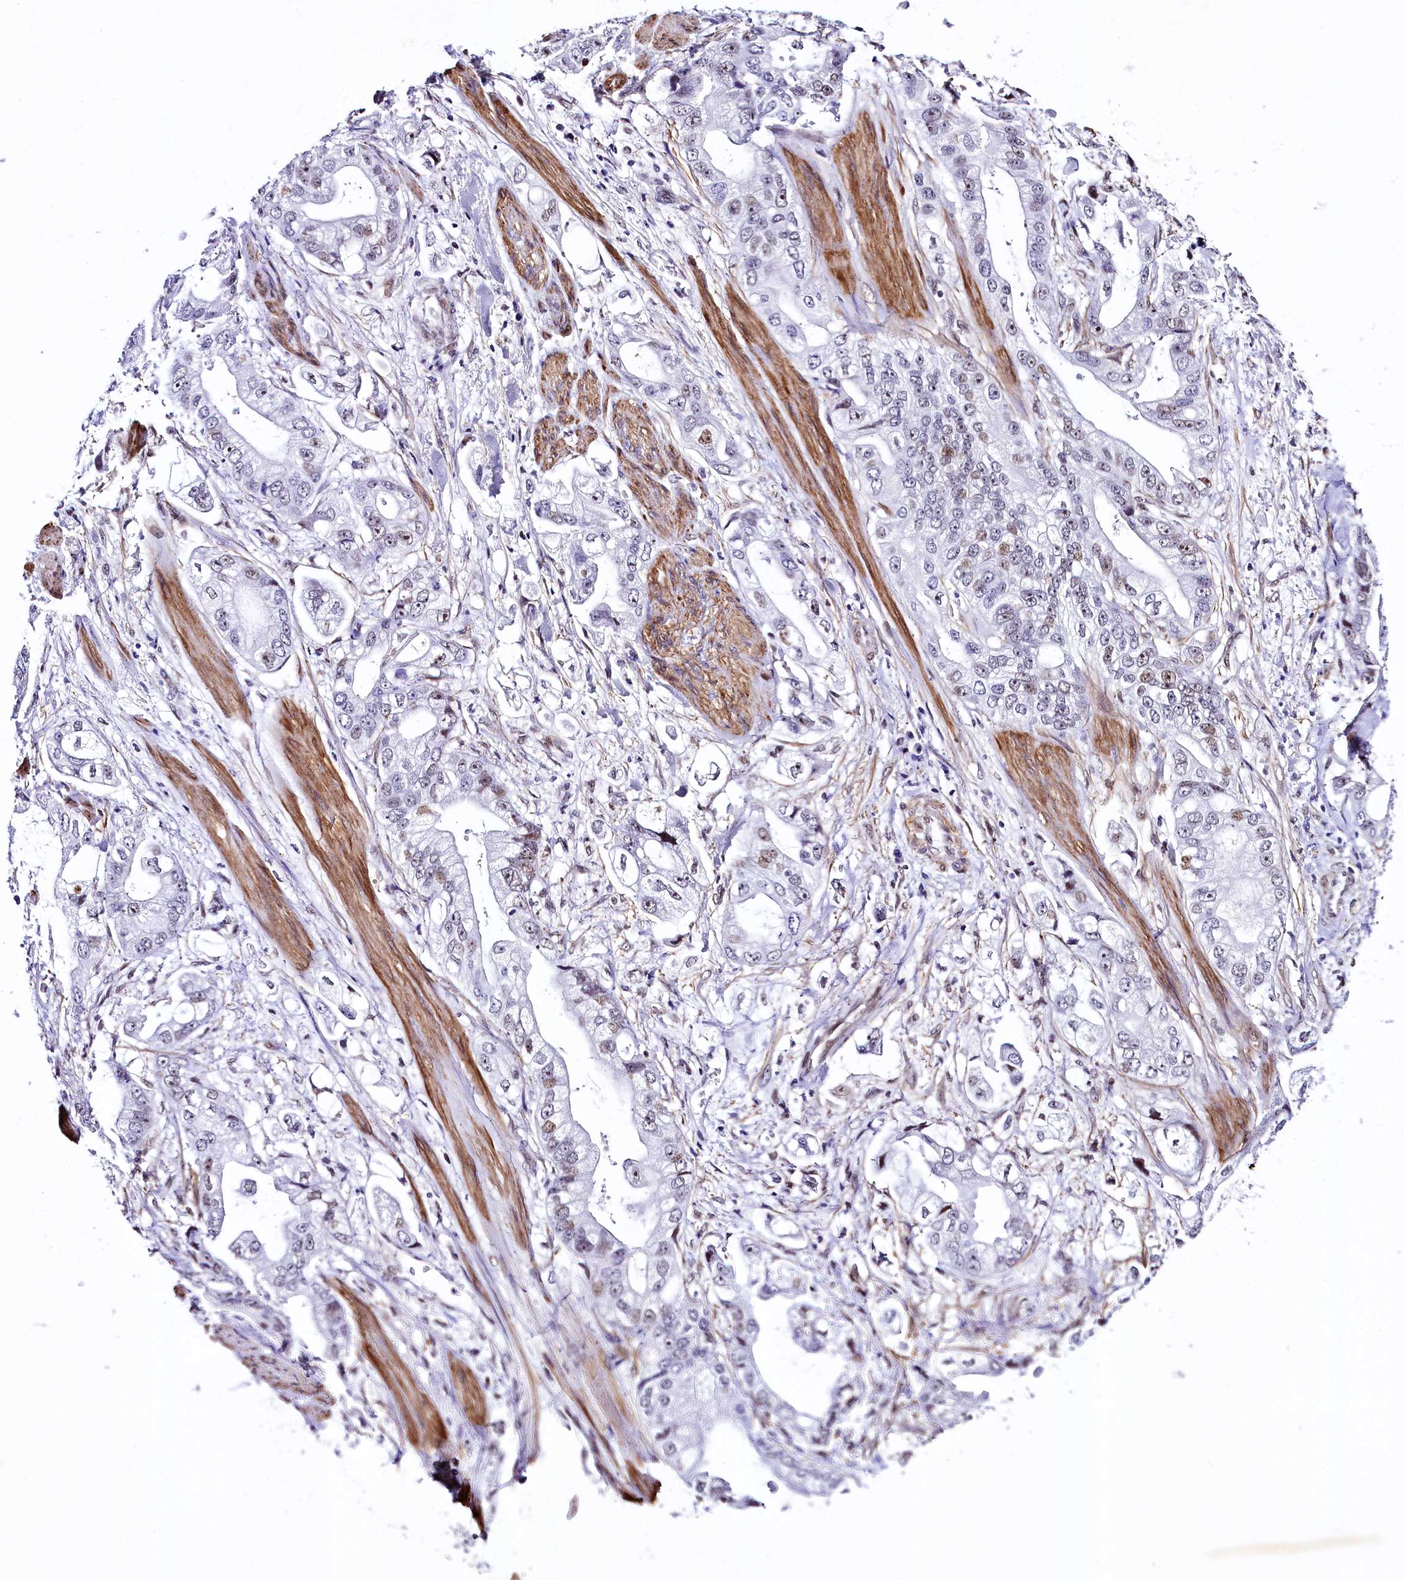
{"staining": {"intensity": "weak", "quantity": "<25%", "location": "nuclear"}, "tissue": "stomach cancer", "cell_type": "Tumor cells", "image_type": "cancer", "snomed": [{"axis": "morphology", "description": "Adenocarcinoma, NOS"}, {"axis": "topography", "description": "Stomach"}], "caption": "IHC image of stomach cancer stained for a protein (brown), which exhibits no positivity in tumor cells. The staining was performed using DAB to visualize the protein expression in brown, while the nuclei were stained in blue with hematoxylin (Magnification: 20x).", "gene": "SAMD10", "patient": {"sex": "male", "age": 62}}